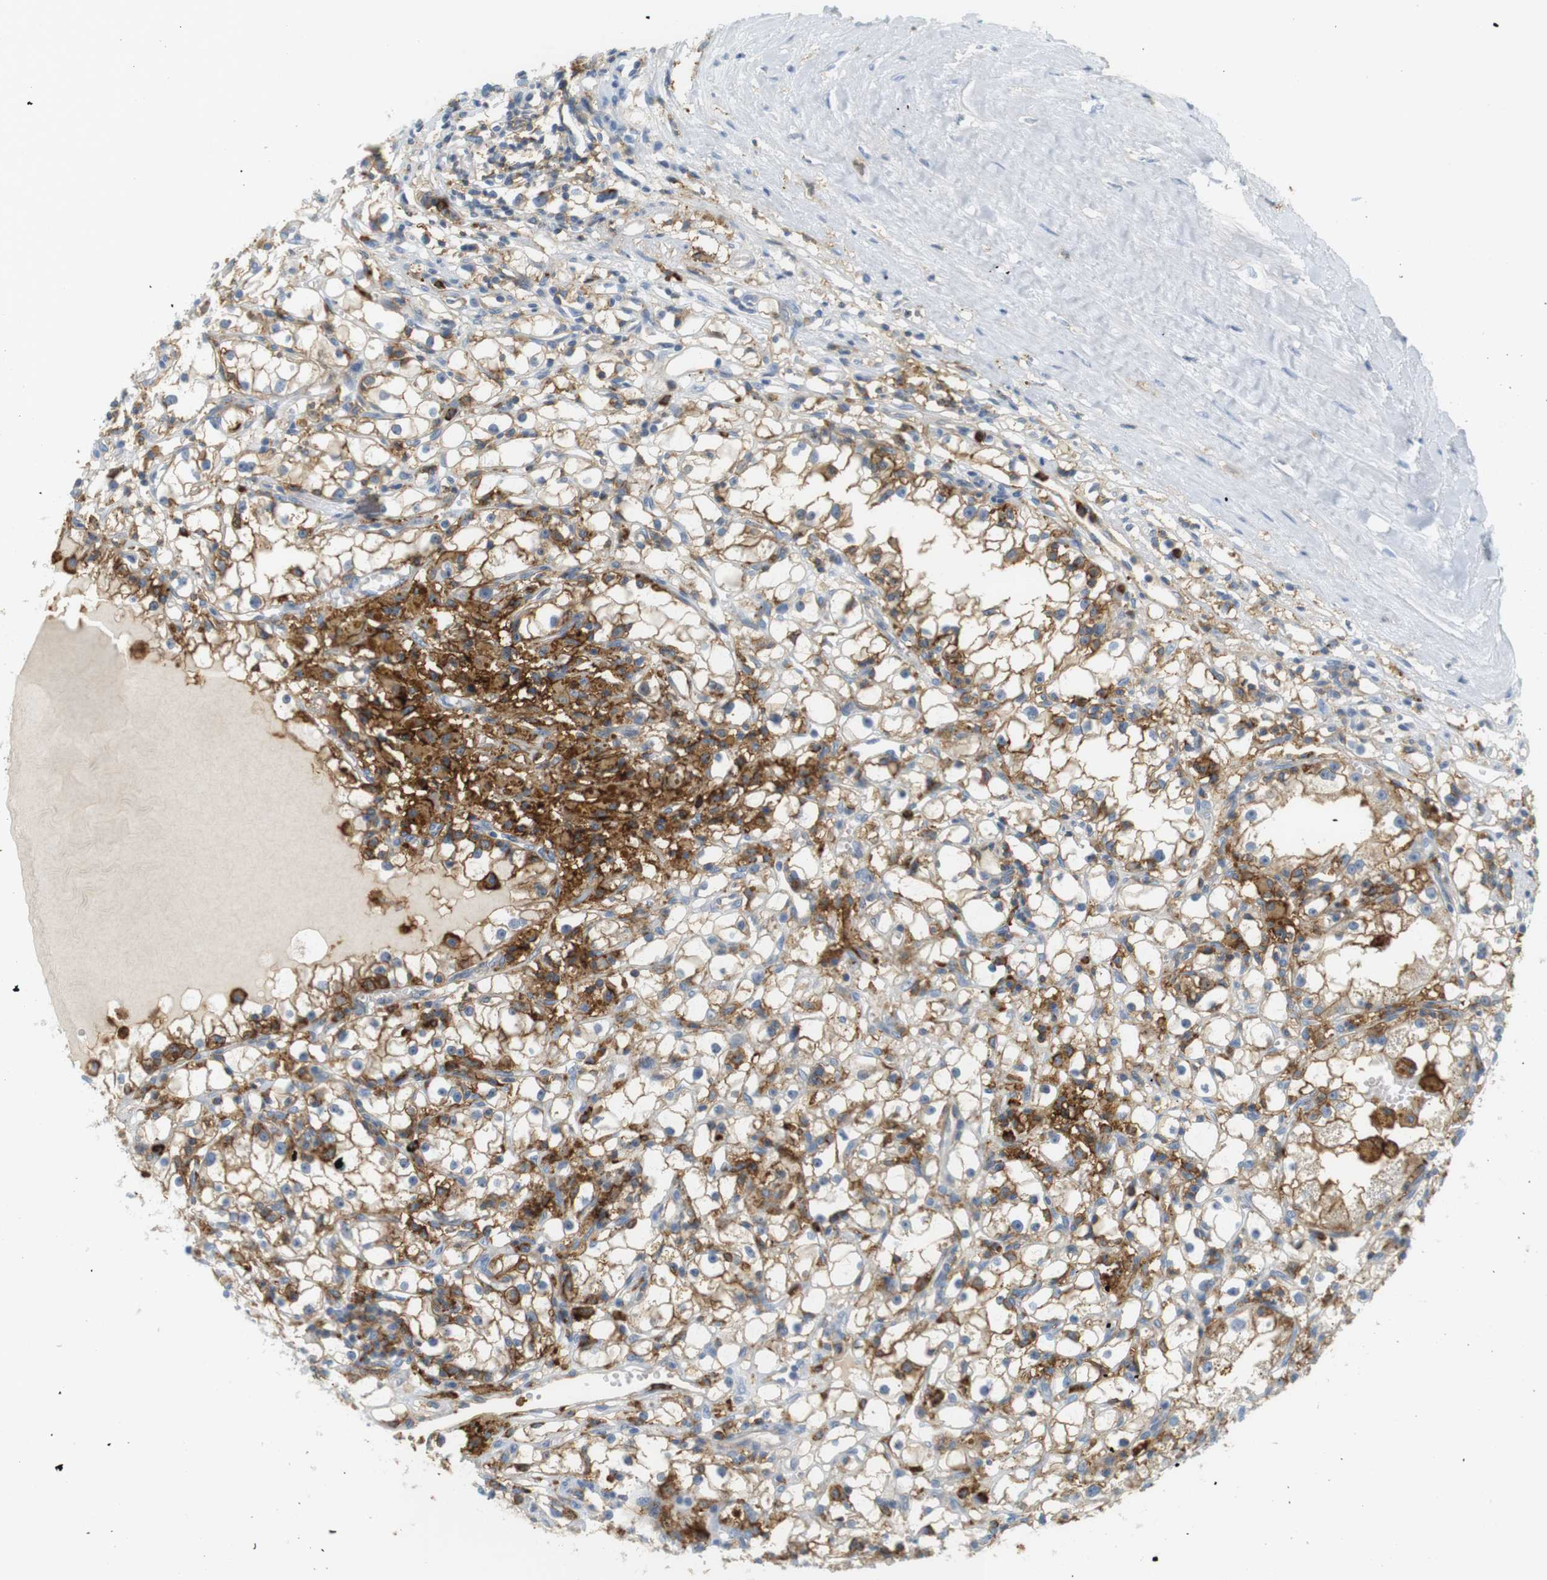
{"staining": {"intensity": "weak", "quantity": ">75%", "location": "cytoplasmic/membranous"}, "tissue": "renal cancer", "cell_type": "Tumor cells", "image_type": "cancer", "snomed": [{"axis": "morphology", "description": "Adenocarcinoma, NOS"}, {"axis": "topography", "description": "Kidney"}], "caption": "DAB (3,3'-diaminobenzidine) immunohistochemical staining of renal cancer (adenocarcinoma) exhibits weak cytoplasmic/membranous protein expression in about >75% of tumor cells.", "gene": "SIRPA", "patient": {"sex": "male", "age": 56}}